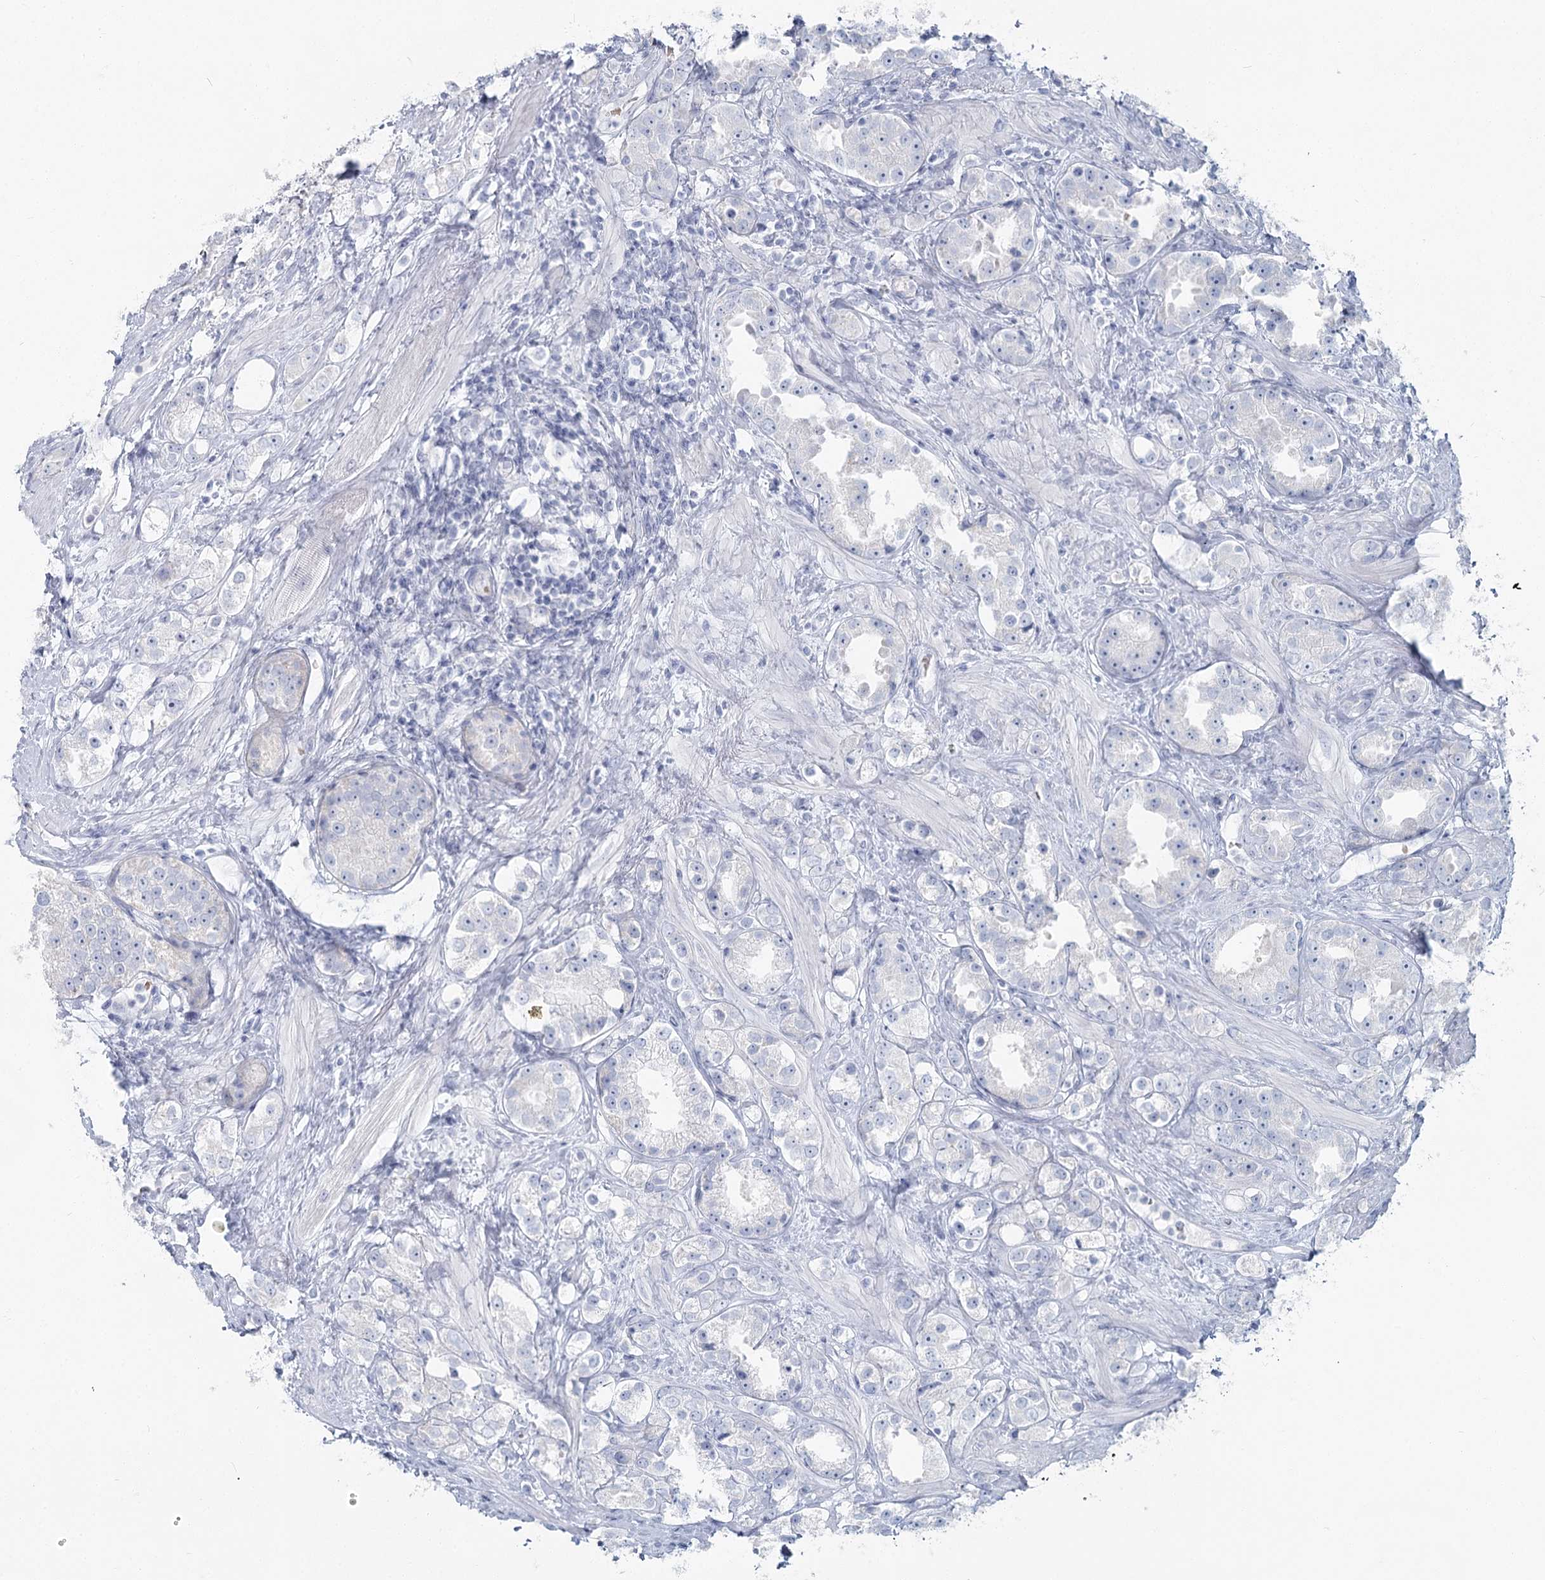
{"staining": {"intensity": "negative", "quantity": "none", "location": "none"}, "tissue": "prostate cancer", "cell_type": "Tumor cells", "image_type": "cancer", "snomed": [{"axis": "morphology", "description": "Adenocarcinoma, NOS"}, {"axis": "topography", "description": "Prostate"}], "caption": "An IHC photomicrograph of prostate cancer is shown. There is no staining in tumor cells of prostate cancer.", "gene": "IFIT5", "patient": {"sex": "male", "age": 79}}